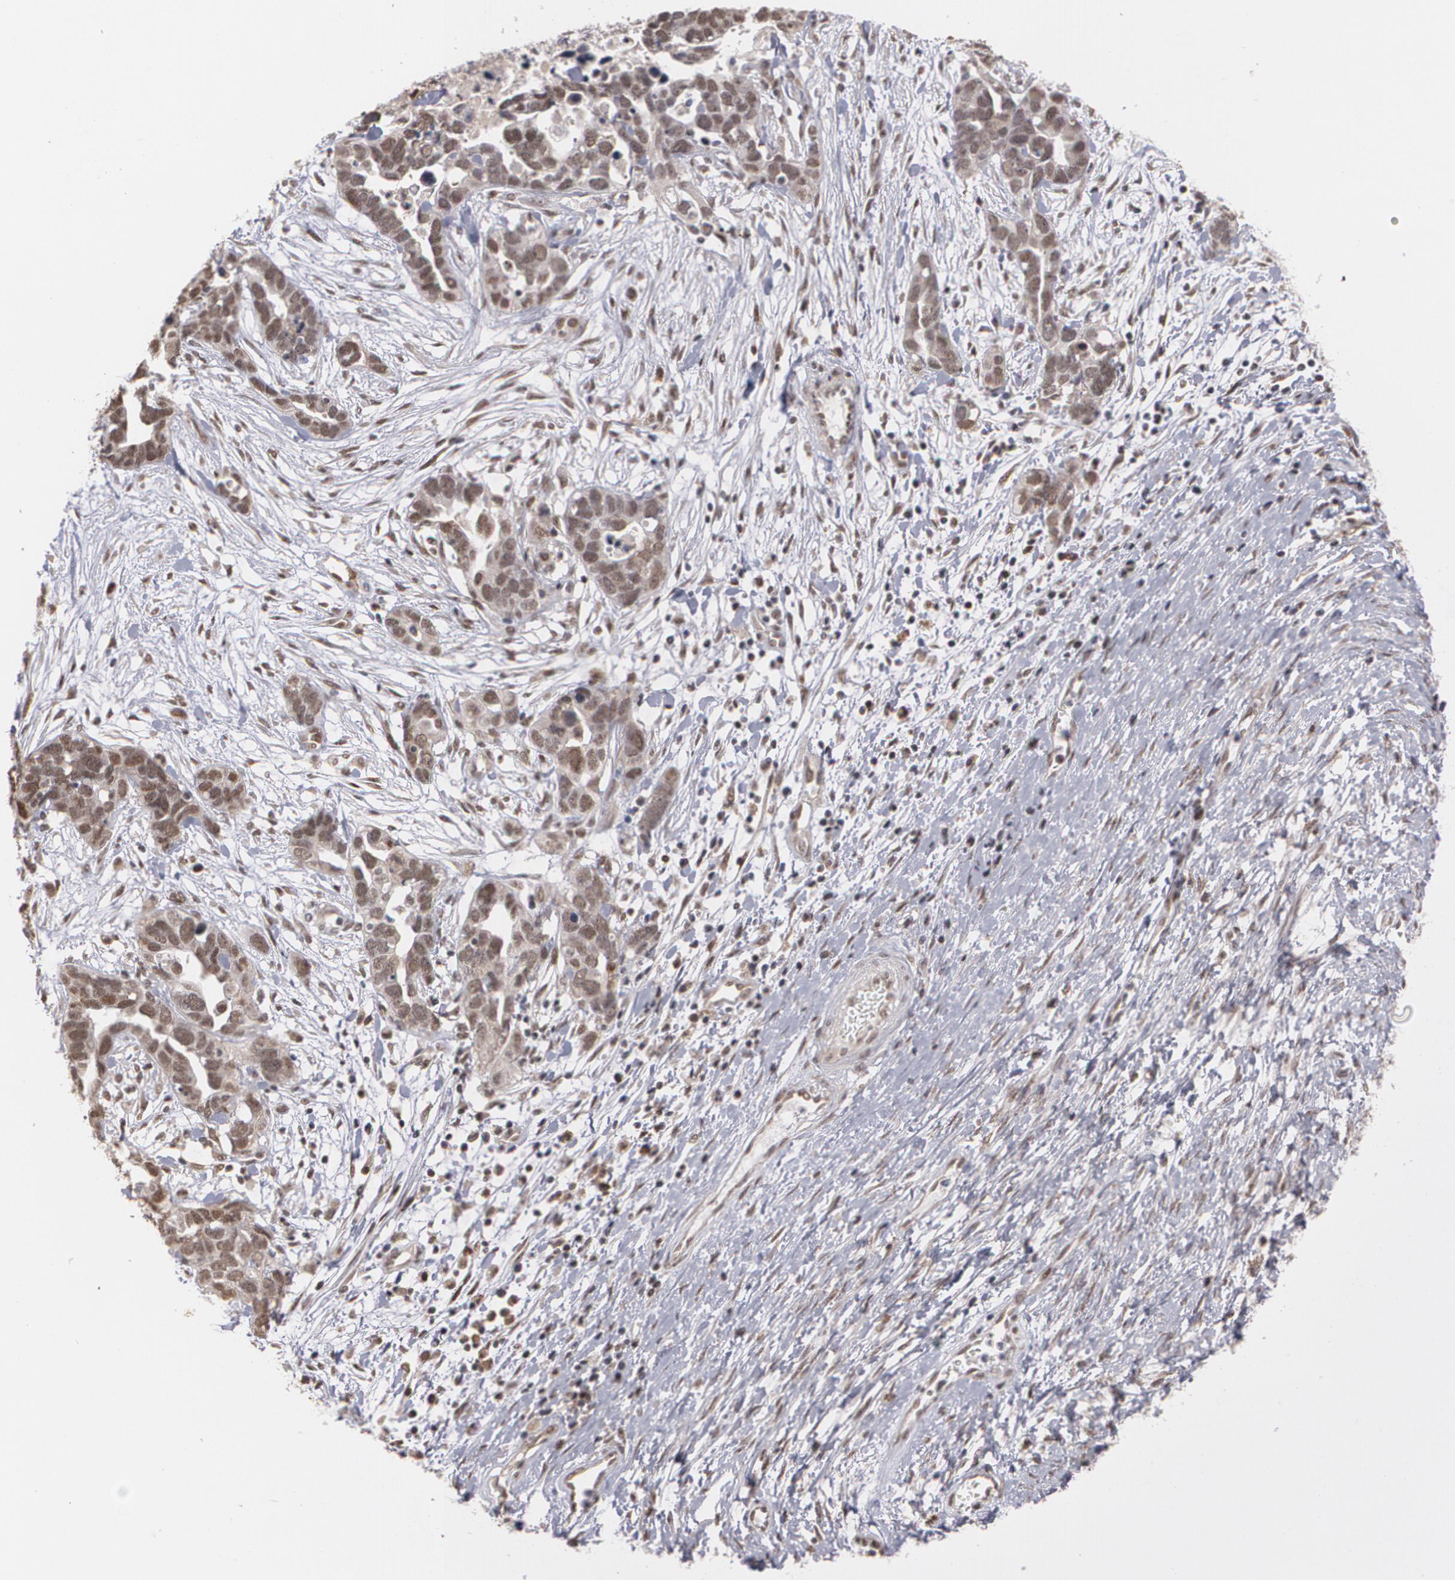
{"staining": {"intensity": "moderate", "quantity": ">75%", "location": "nuclear"}, "tissue": "ovarian cancer", "cell_type": "Tumor cells", "image_type": "cancer", "snomed": [{"axis": "morphology", "description": "Cystadenocarcinoma, serous, NOS"}, {"axis": "topography", "description": "Ovary"}], "caption": "A brown stain labels moderate nuclear expression of a protein in human ovarian serous cystadenocarcinoma tumor cells.", "gene": "ZNF75A", "patient": {"sex": "female", "age": 54}}